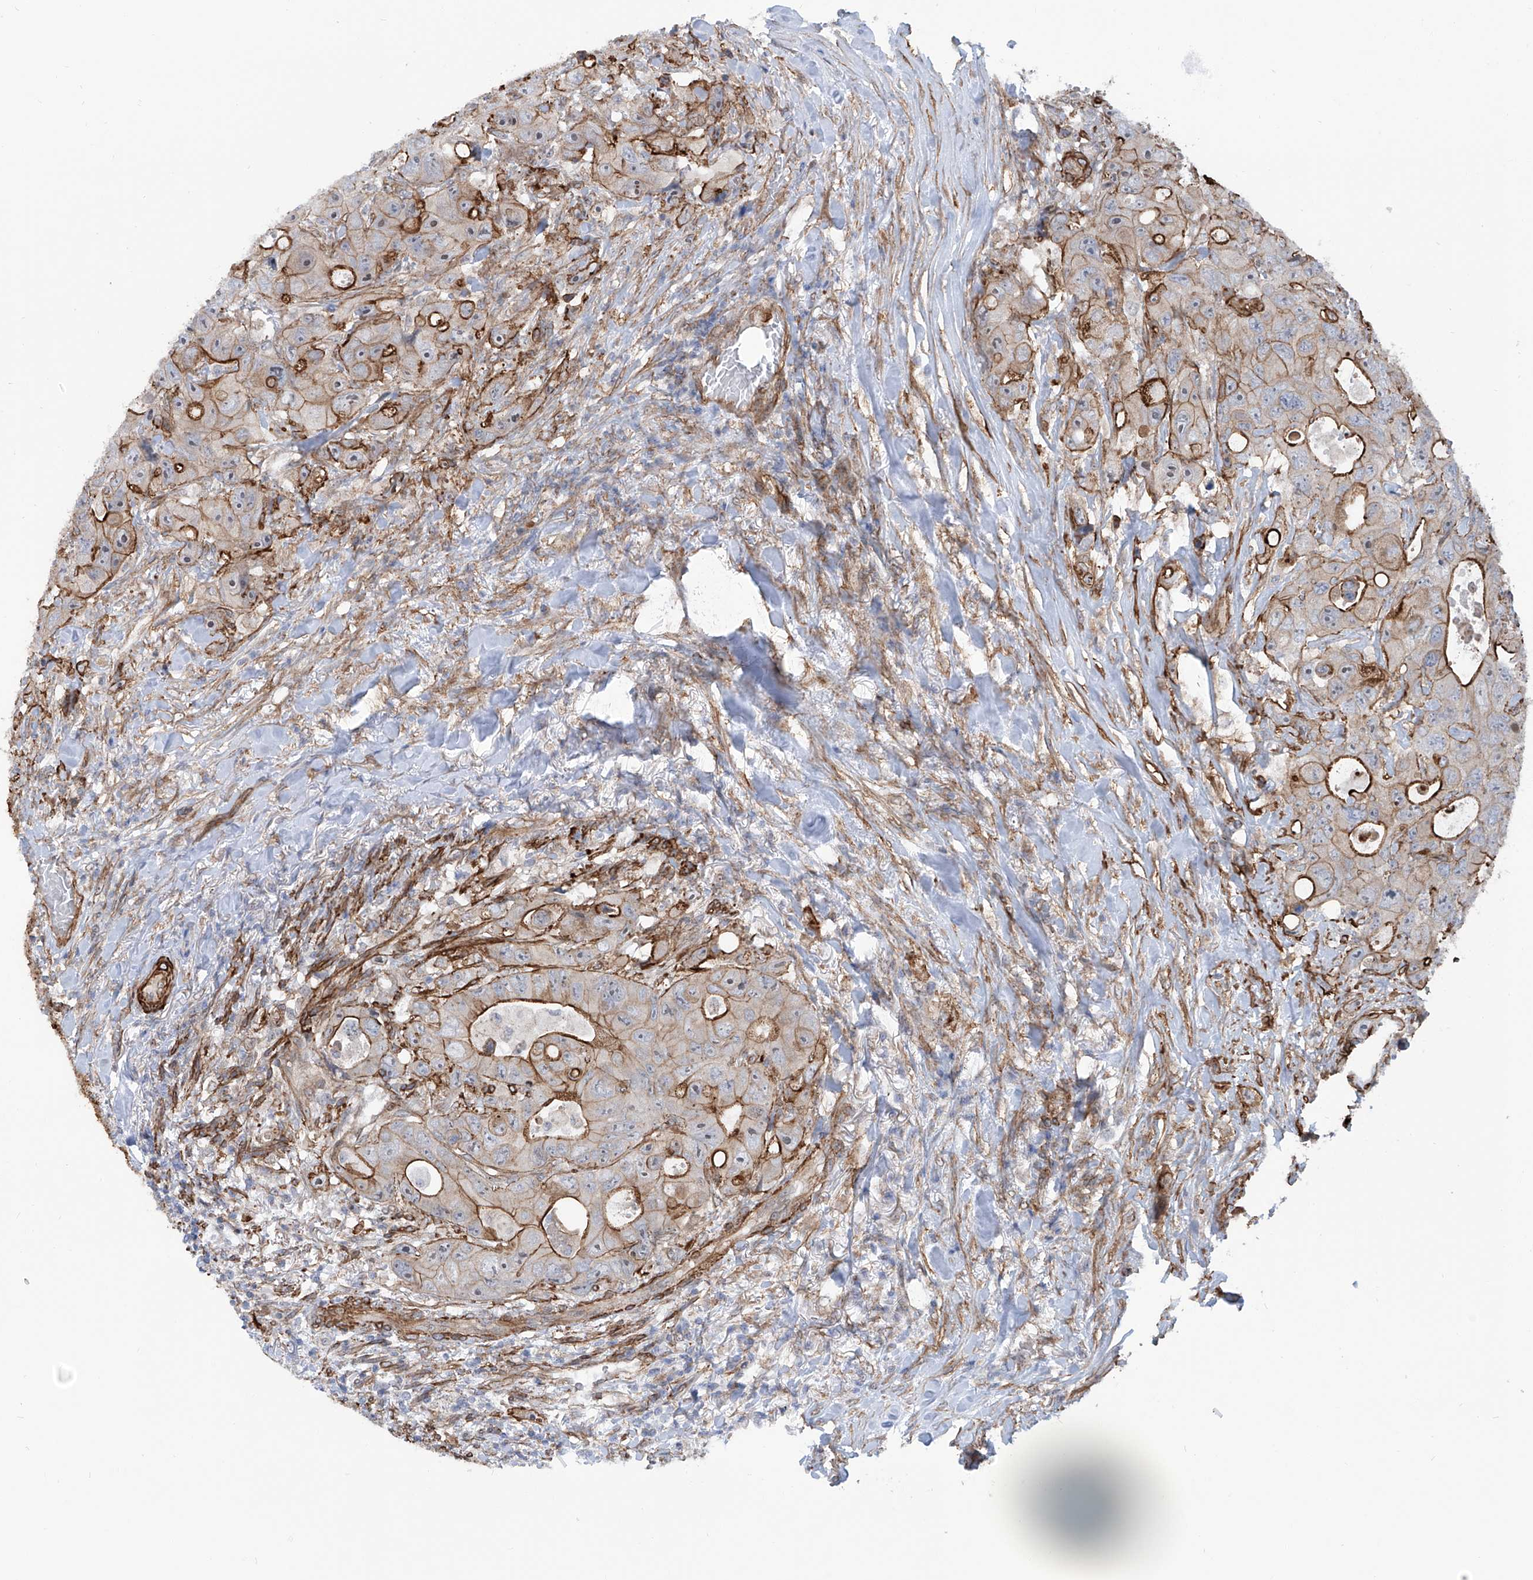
{"staining": {"intensity": "strong", "quantity": "25%-75%", "location": "cytoplasmic/membranous"}, "tissue": "colorectal cancer", "cell_type": "Tumor cells", "image_type": "cancer", "snomed": [{"axis": "morphology", "description": "Adenocarcinoma, NOS"}, {"axis": "topography", "description": "Colon"}], "caption": "A micrograph of human colorectal adenocarcinoma stained for a protein exhibits strong cytoplasmic/membranous brown staining in tumor cells.", "gene": "ZNF490", "patient": {"sex": "female", "age": 46}}